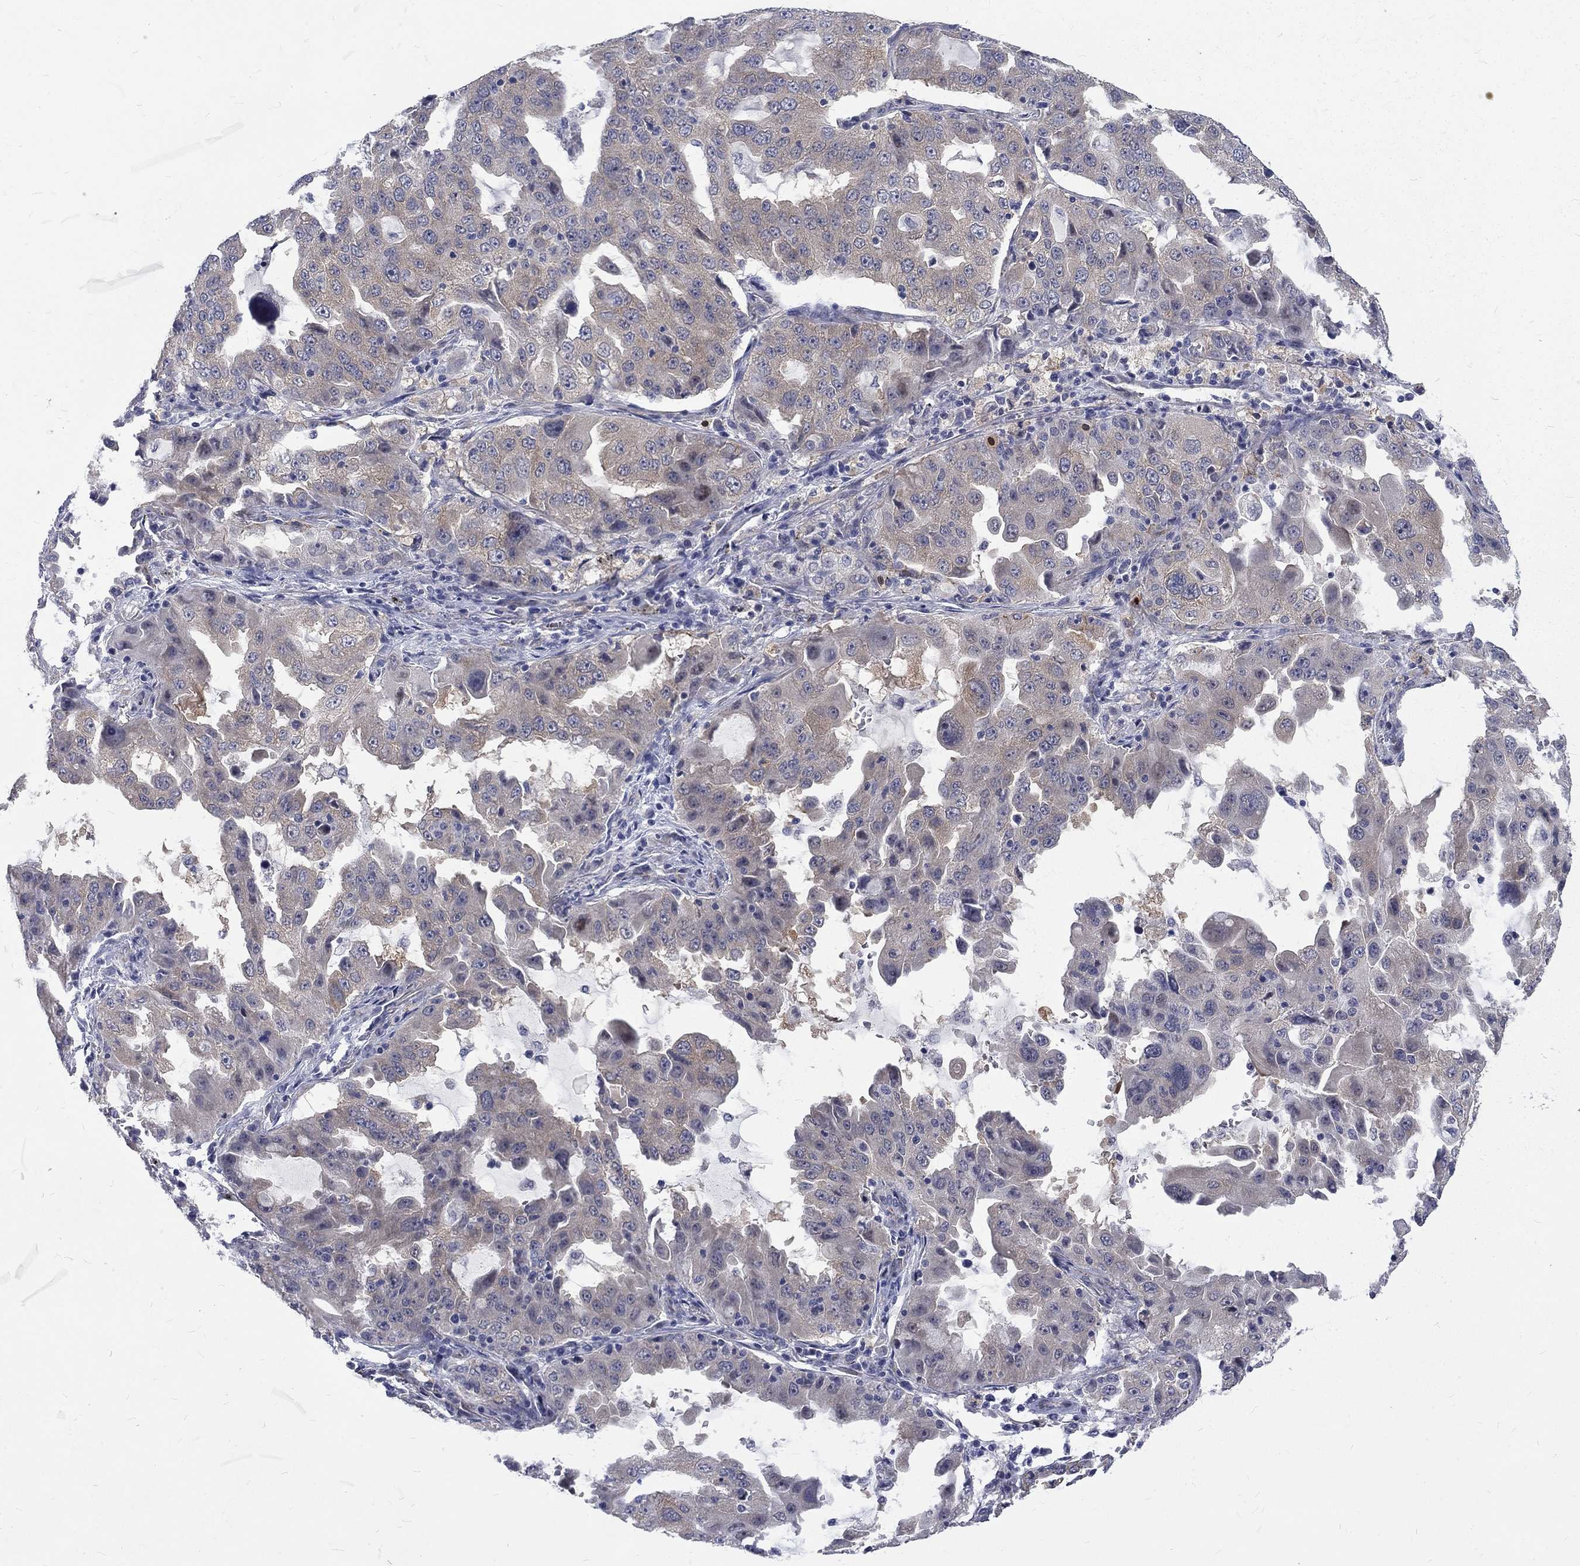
{"staining": {"intensity": "weak", "quantity": "<25%", "location": "cytoplasmic/membranous"}, "tissue": "lung cancer", "cell_type": "Tumor cells", "image_type": "cancer", "snomed": [{"axis": "morphology", "description": "Adenocarcinoma, NOS"}, {"axis": "topography", "description": "Lung"}], "caption": "Adenocarcinoma (lung) stained for a protein using immunohistochemistry reveals no staining tumor cells.", "gene": "PHKA1", "patient": {"sex": "female", "age": 61}}